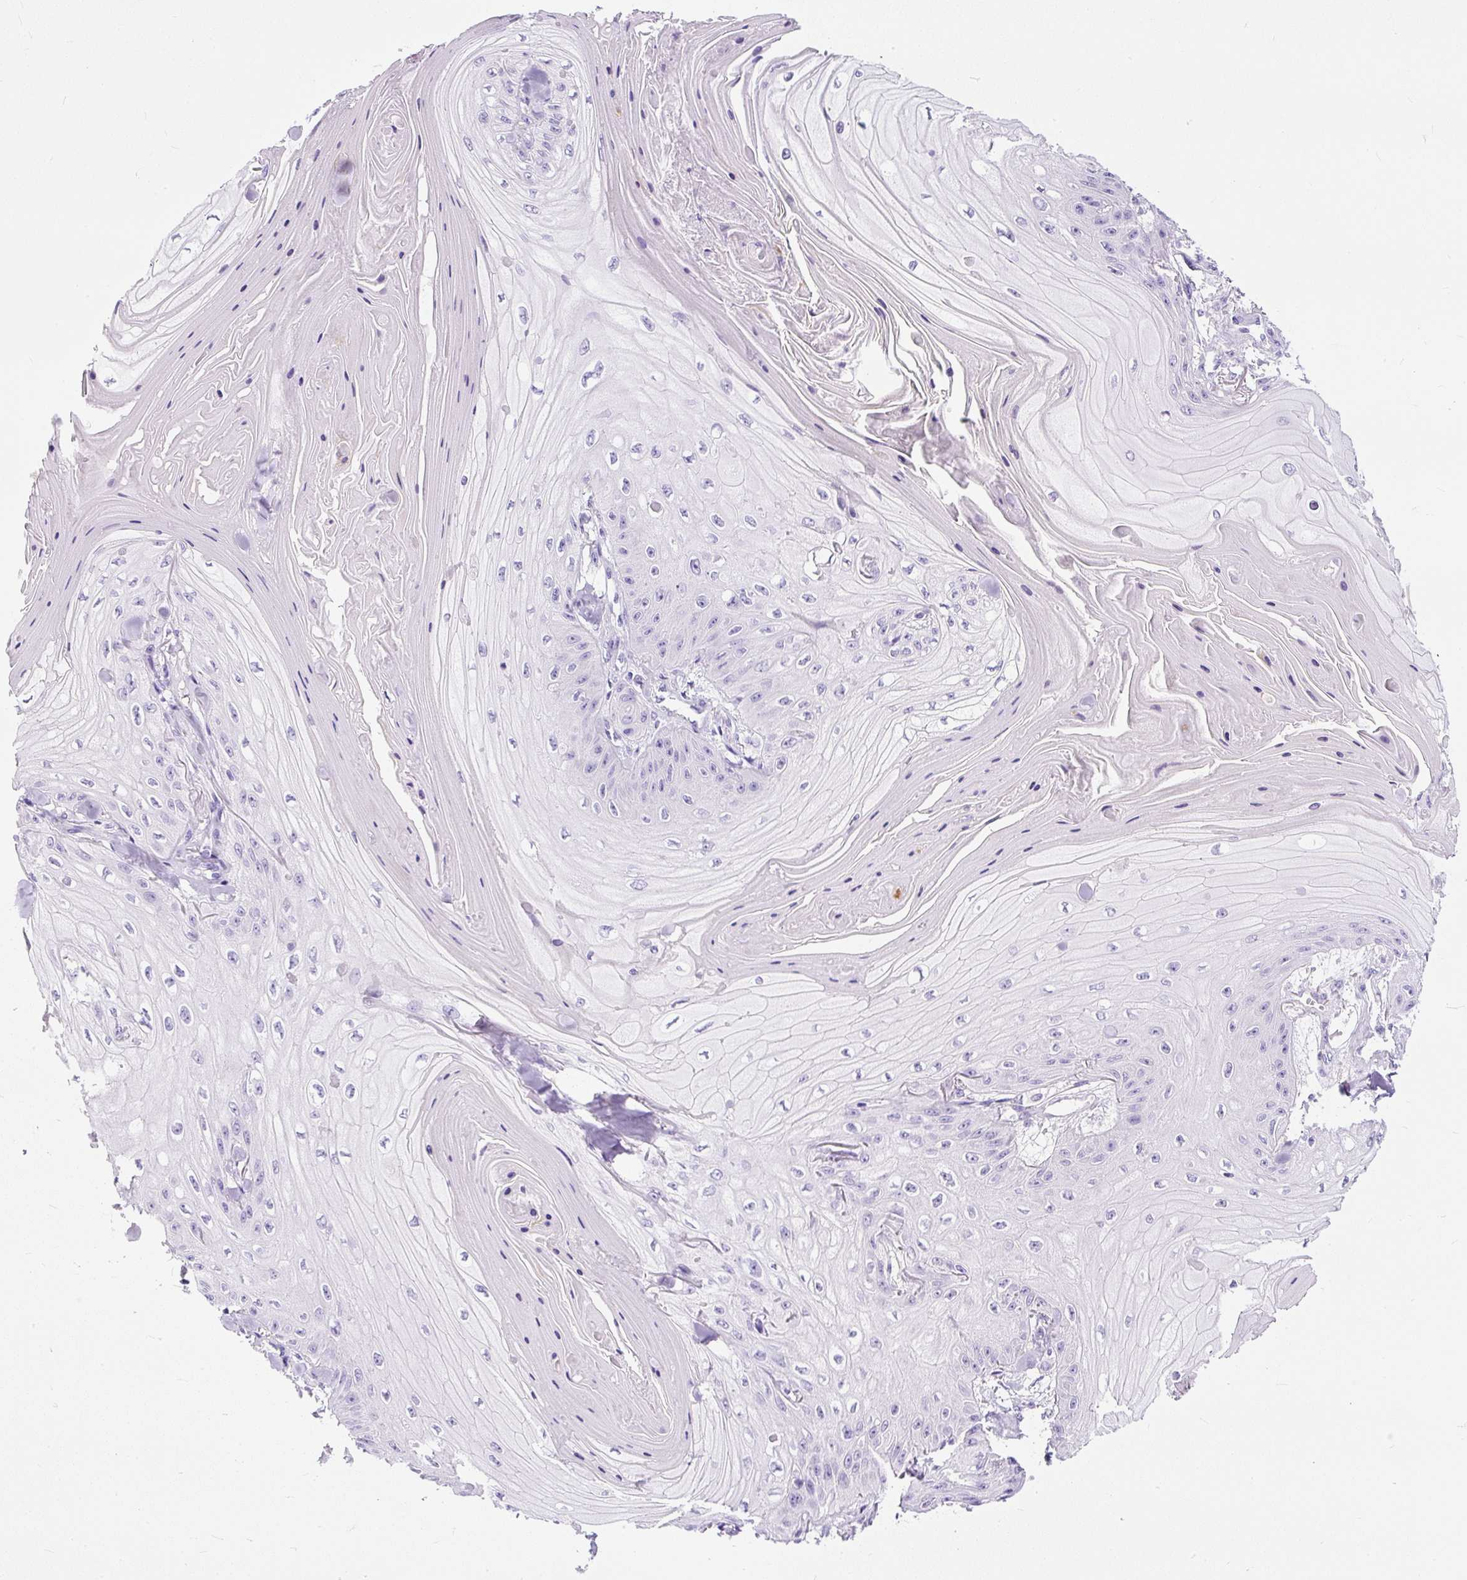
{"staining": {"intensity": "negative", "quantity": "none", "location": "none"}, "tissue": "skin cancer", "cell_type": "Tumor cells", "image_type": "cancer", "snomed": [{"axis": "morphology", "description": "Squamous cell carcinoma, NOS"}, {"axis": "topography", "description": "Skin"}], "caption": "Immunohistochemistry image of neoplastic tissue: human skin squamous cell carcinoma stained with DAB reveals no significant protein positivity in tumor cells.", "gene": "STOX2", "patient": {"sex": "male", "age": 74}}